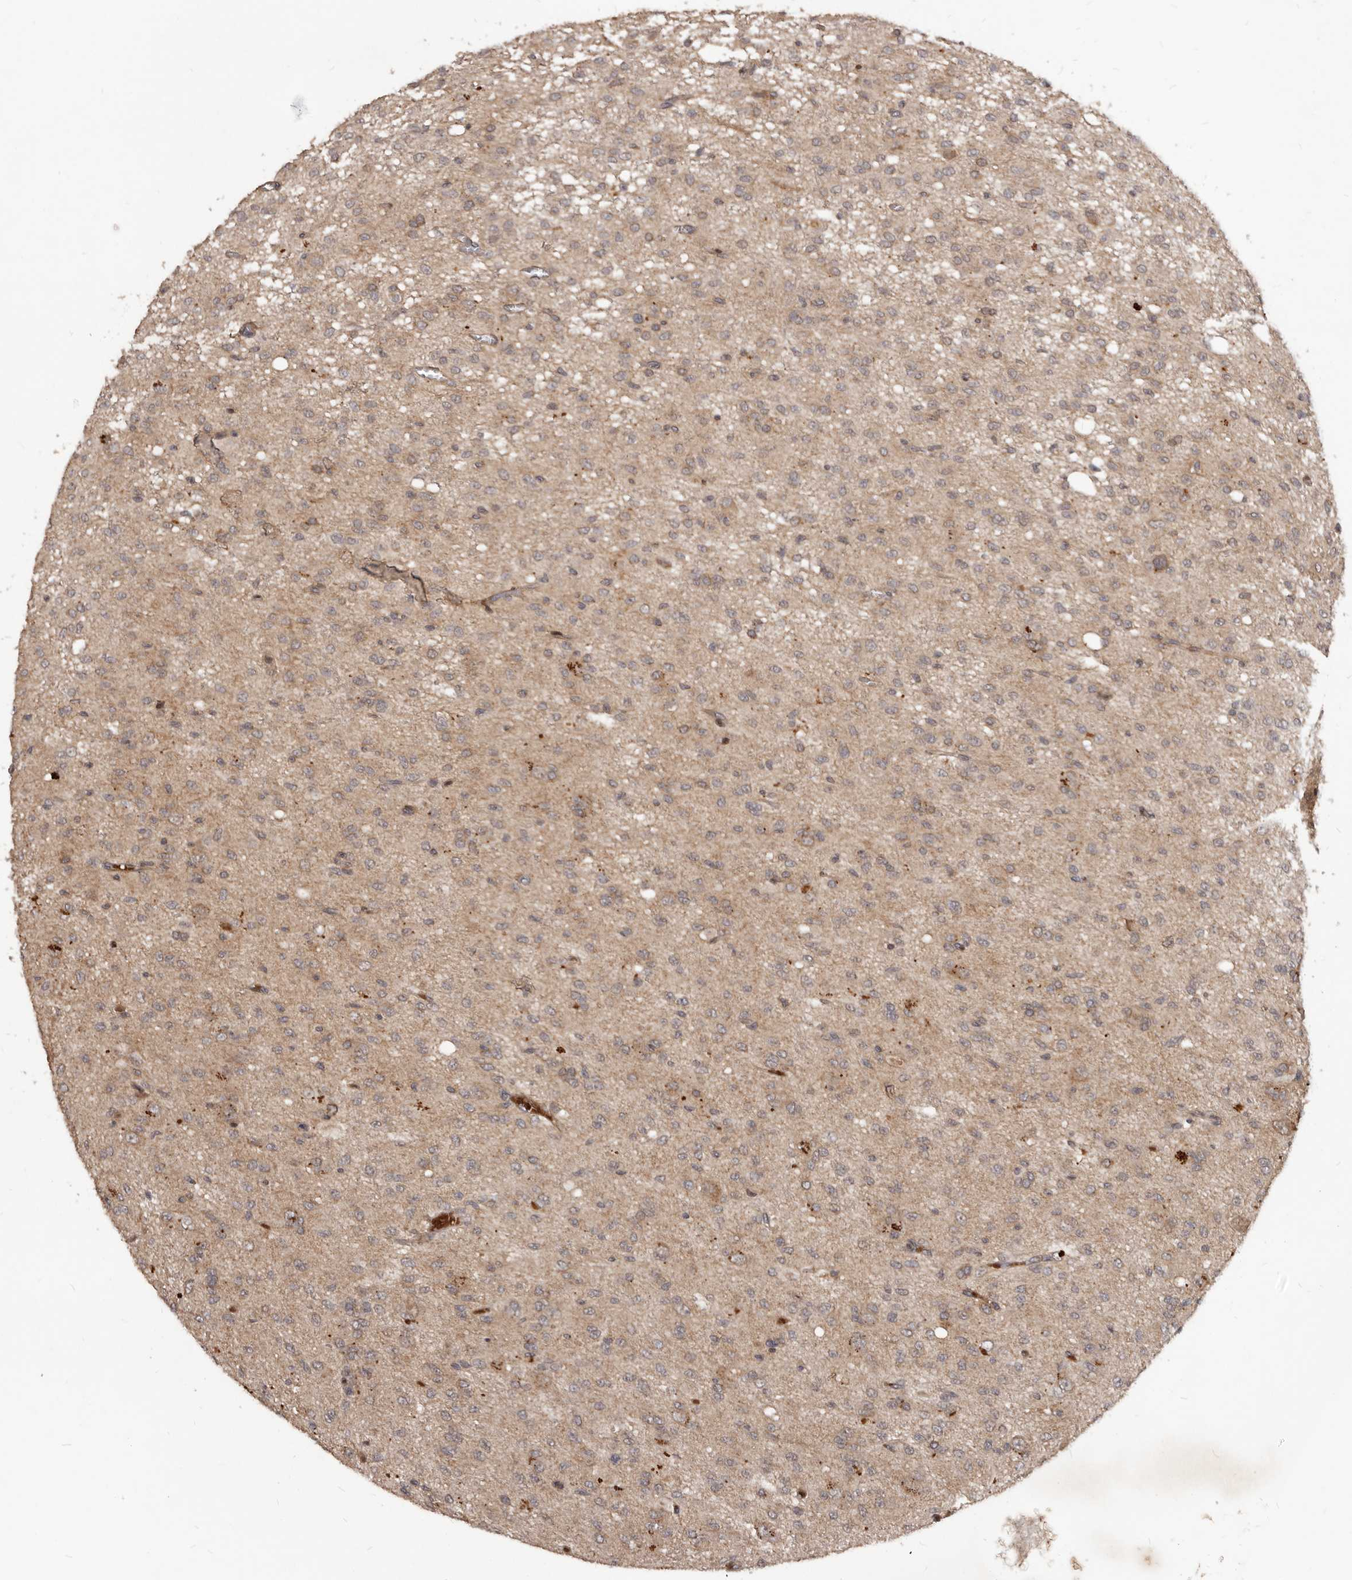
{"staining": {"intensity": "weak", "quantity": "25%-75%", "location": "cytoplasmic/membranous"}, "tissue": "glioma", "cell_type": "Tumor cells", "image_type": "cancer", "snomed": [{"axis": "morphology", "description": "Glioma, malignant, High grade"}, {"axis": "topography", "description": "Brain"}], "caption": "Weak cytoplasmic/membranous expression is seen in approximately 25%-75% of tumor cells in glioma. (Stains: DAB (3,3'-diaminobenzidine) in brown, nuclei in blue, Microscopy: brightfield microscopy at high magnification).", "gene": "GABPB2", "patient": {"sex": "female", "age": 59}}